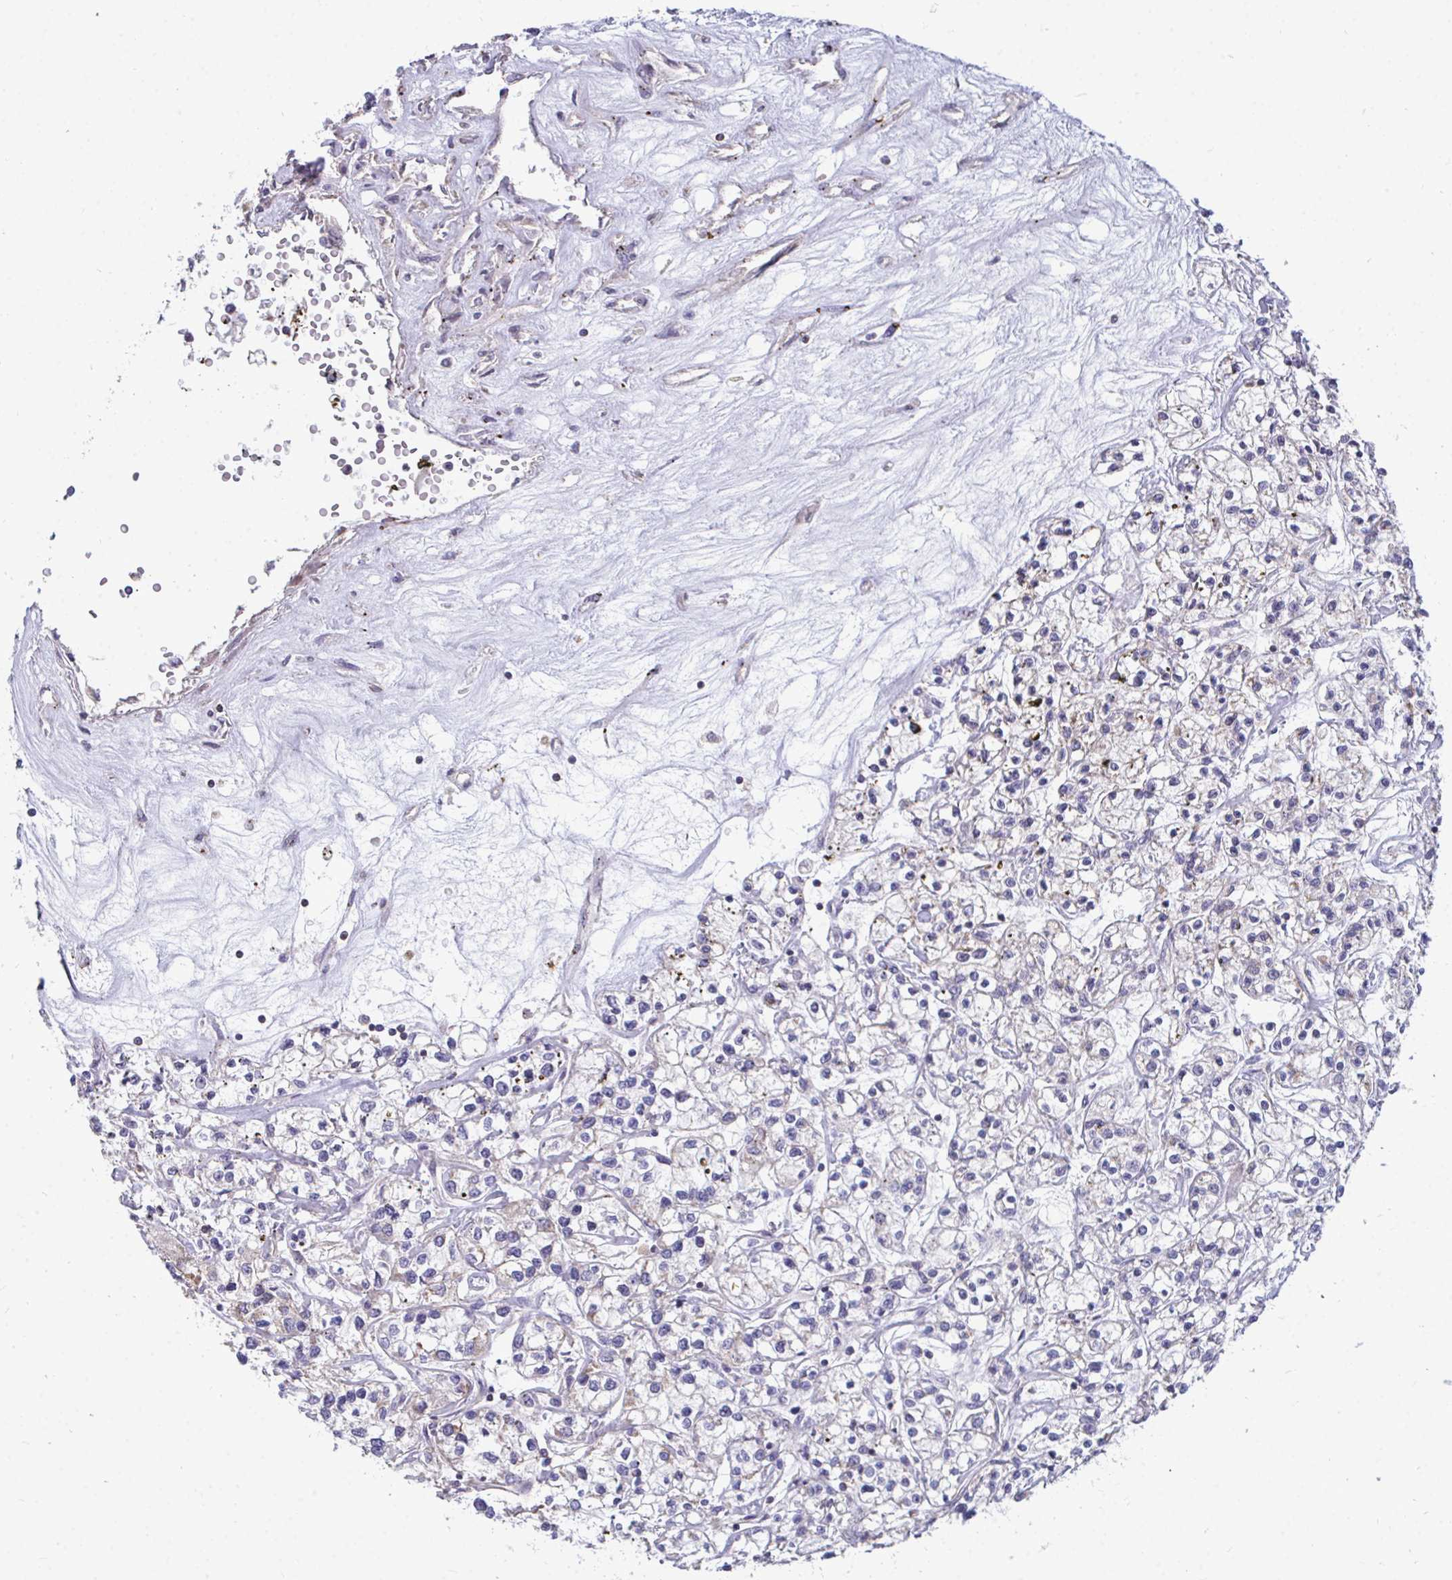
{"staining": {"intensity": "negative", "quantity": "none", "location": "none"}, "tissue": "renal cancer", "cell_type": "Tumor cells", "image_type": "cancer", "snomed": [{"axis": "morphology", "description": "Adenocarcinoma, NOS"}, {"axis": "topography", "description": "Kidney"}], "caption": "Human renal adenocarcinoma stained for a protein using immunohistochemistry (IHC) reveals no expression in tumor cells.", "gene": "DNAJA2", "patient": {"sex": "female", "age": 59}}